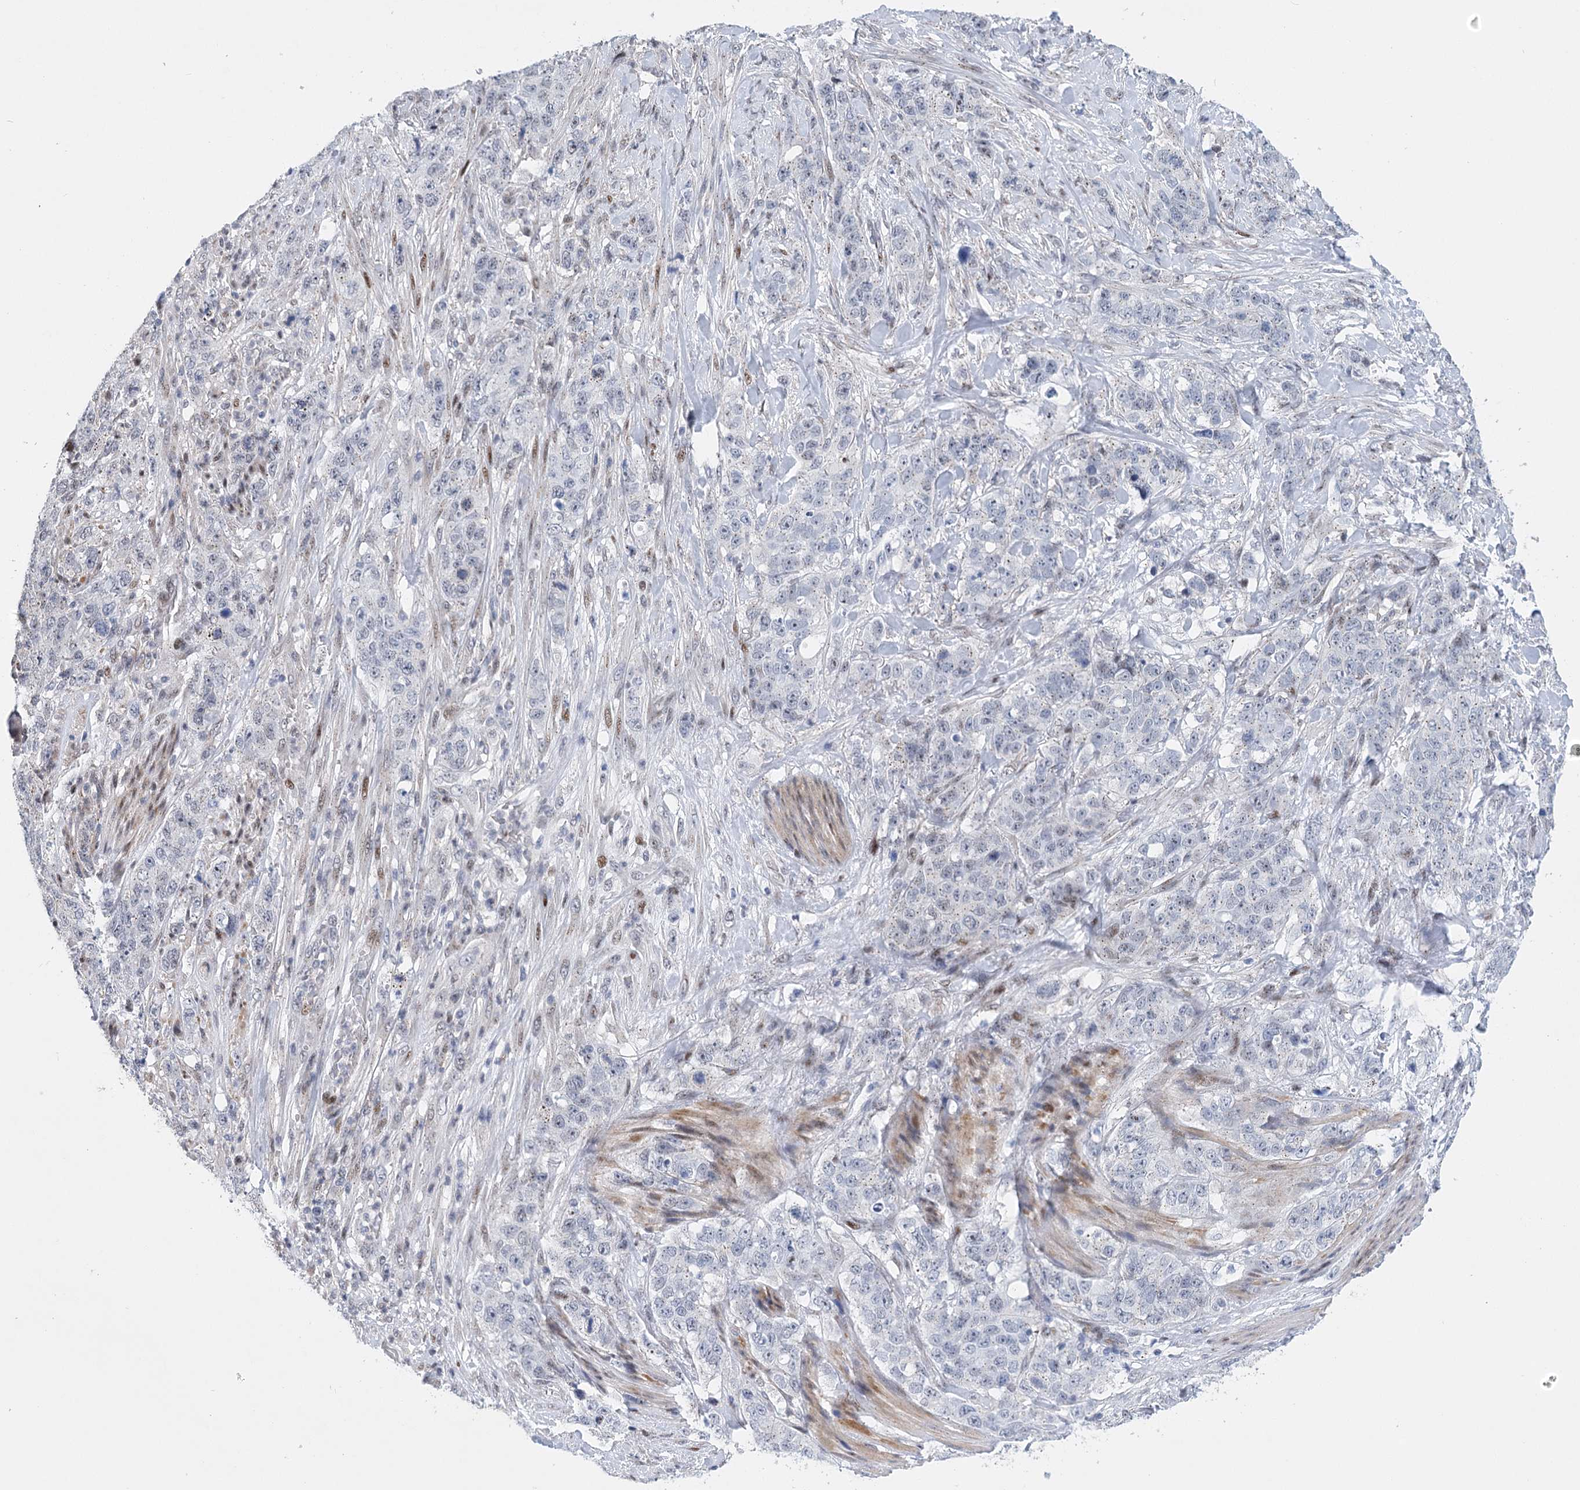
{"staining": {"intensity": "moderate", "quantity": "<25%", "location": "nuclear"}, "tissue": "stomach cancer", "cell_type": "Tumor cells", "image_type": "cancer", "snomed": [{"axis": "morphology", "description": "Adenocarcinoma, NOS"}, {"axis": "topography", "description": "Stomach"}], "caption": "The photomicrograph displays a brown stain indicating the presence of a protein in the nuclear of tumor cells in stomach cancer (adenocarcinoma). (DAB (3,3'-diaminobenzidine) IHC, brown staining for protein, blue staining for nuclei).", "gene": "CAMTA1", "patient": {"sex": "male", "age": 48}}